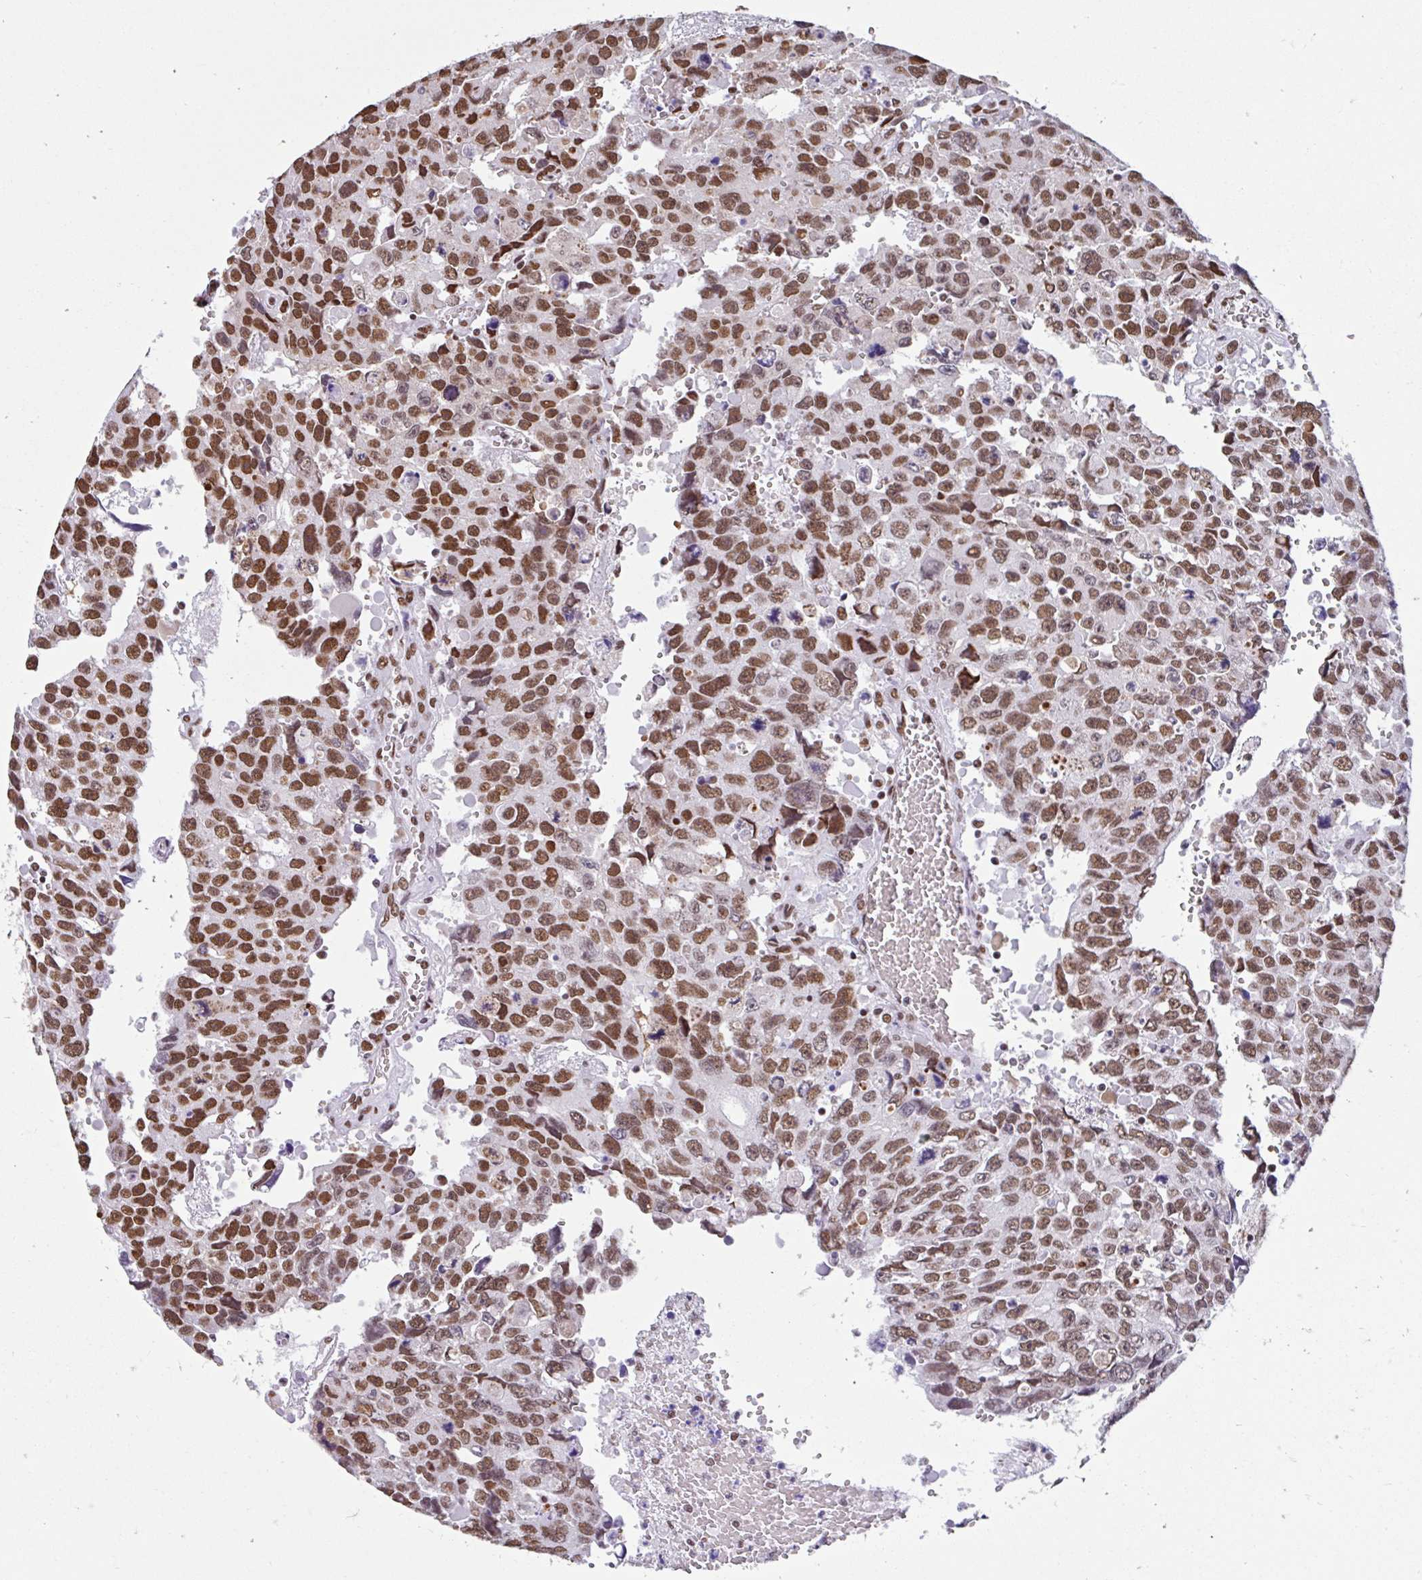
{"staining": {"intensity": "moderate", "quantity": ">75%", "location": "nuclear"}, "tissue": "testis cancer", "cell_type": "Tumor cells", "image_type": "cancer", "snomed": [{"axis": "morphology", "description": "Seminoma, NOS"}, {"axis": "topography", "description": "Testis"}], "caption": "The immunohistochemical stain highlights moderate nuclear expression in tumor cells of testis seminoma tissue. (Brightfield microscopy of DAB IHC at high magnification).", "gene": "KHDRBS1", "patient": {"sex": "male", "age": 26}}